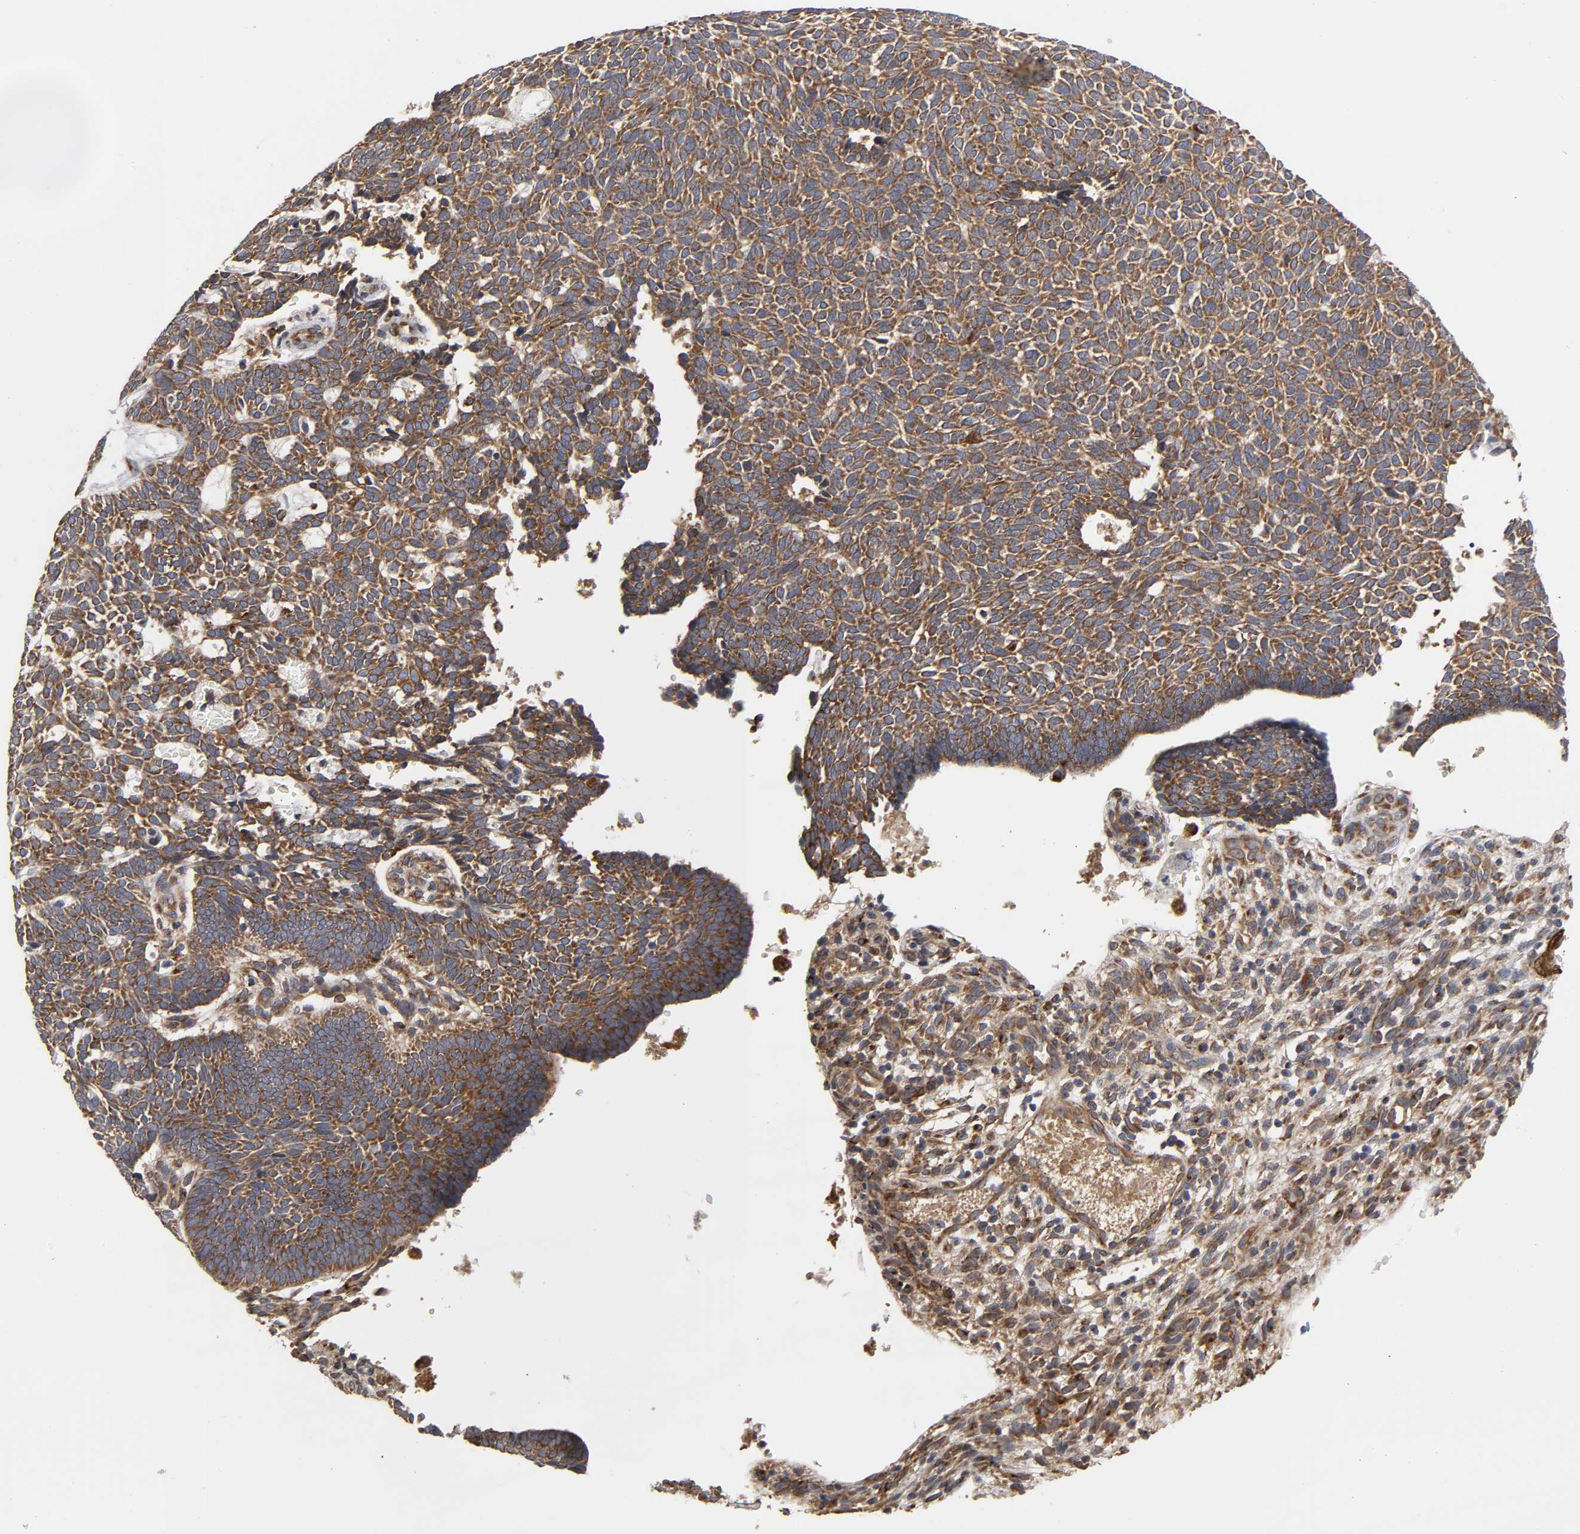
{"staining": {"intensity": "strong", "quantity": ">75%", "location": "cytoplasmic/membranous"}, "tissue": "skin cancer", "cell_type": "Tumor cells", "image_type": "cancer", "snomed": [{"axis": "morphology", "description": "Normal tissue, NOS"}, {"axis": "morphology", "description": "Basal cell carcinoma"}, {"axis": "topography", "description": "Skin"}], "caption": "Immunohistochemistry image of human skin basal cell carcinoma stained for a protein (brown), which displays high levels of strong cytoplasmic/membranous expression in approximately >75% of tumor cells.", "gene": "GNPTG", "patient": {"sex": "male", "age": 87}}